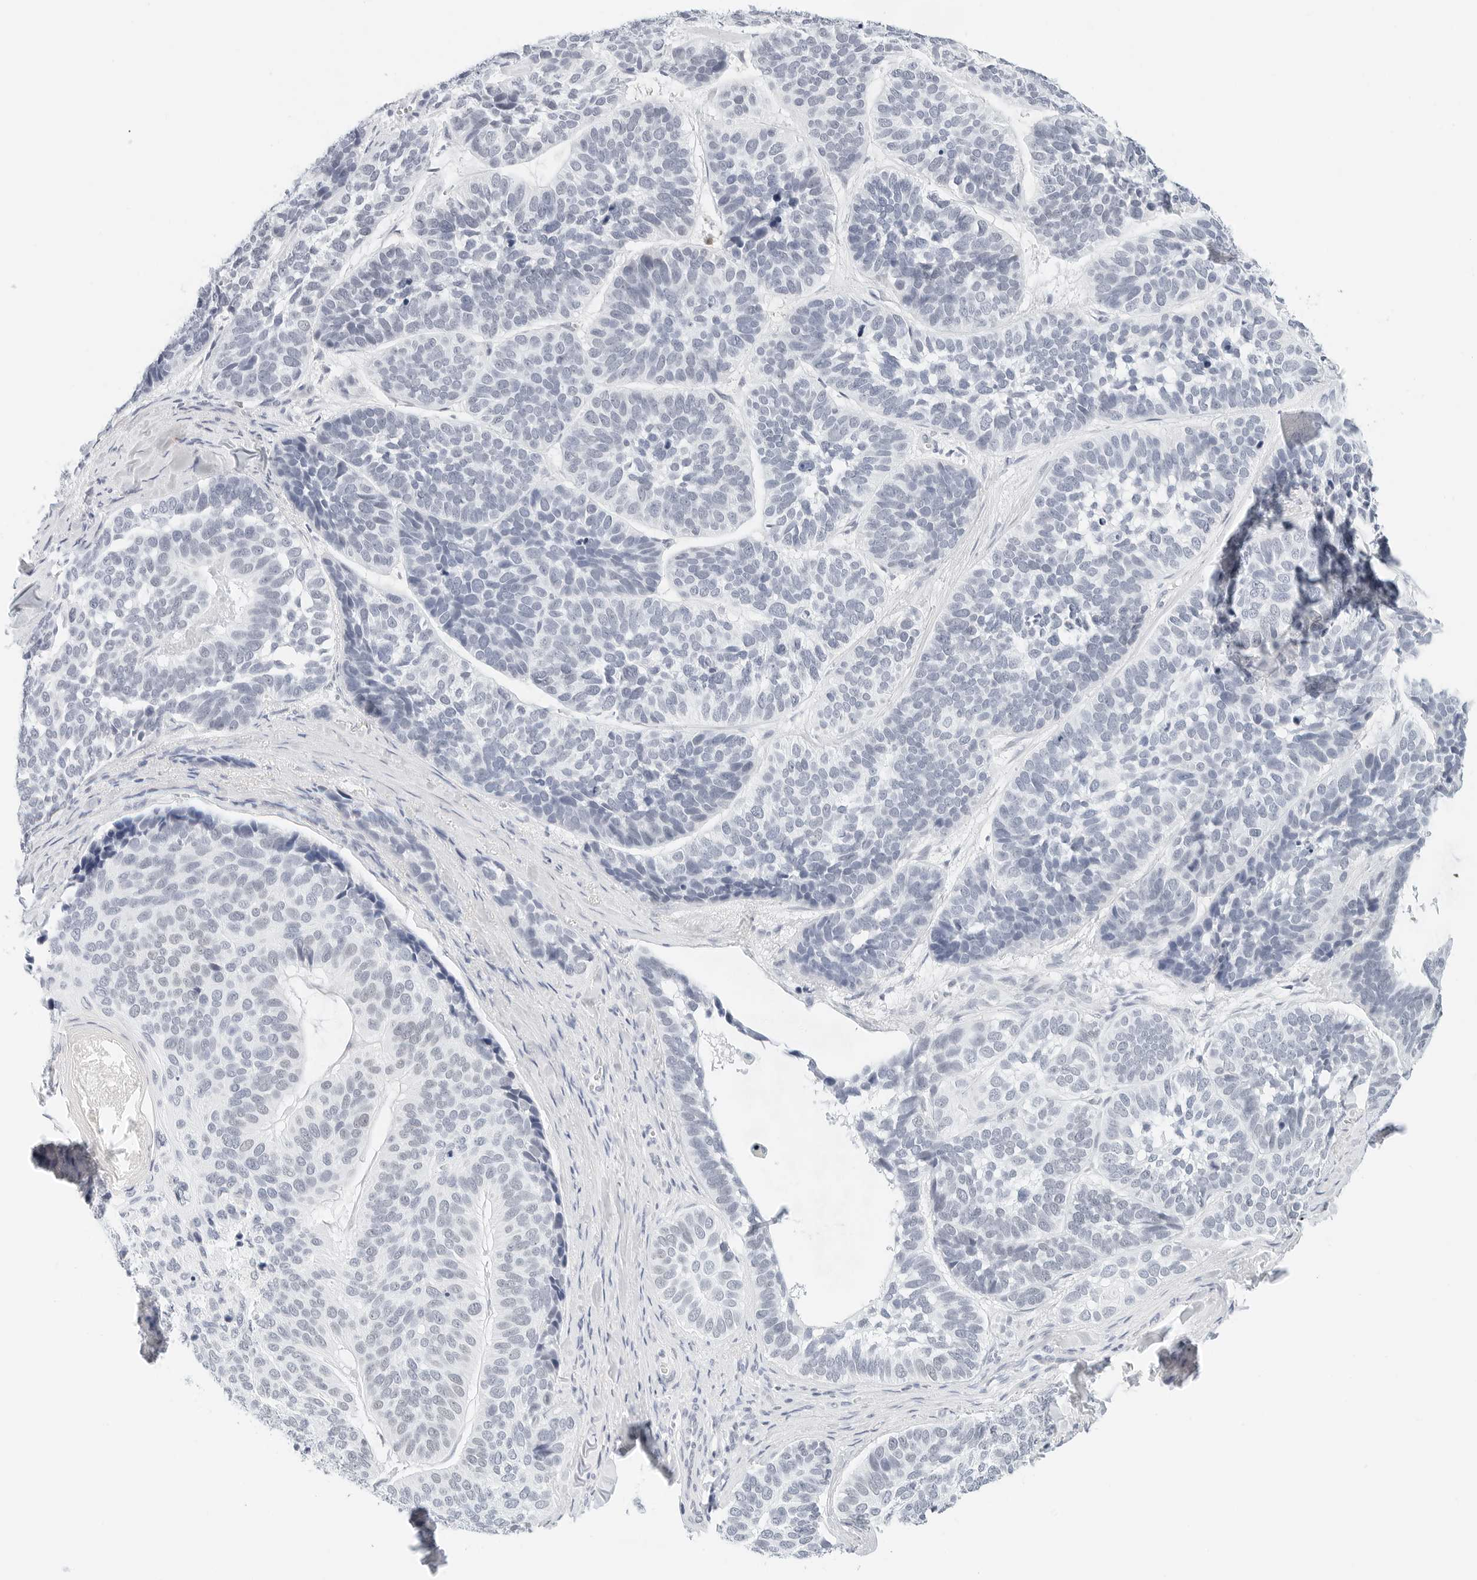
{"staining": {"intensity": "negative", "quantity": "none", "location": "none"}, "tissue": "skin cancer", "cell_type": "Tumor cells", "image_type": "cancer", "snomed": [{"axis": "morphology", "description": "Basal cell carcinoma"}, {"axis": "topography", "description": "Skin"}], "caption": "A photomicrograph of human skin cancer (basal cell carcinoma) is negative for staining in tumor cells.", "gene": "CD22", "patient": {"sex": "male", "age": 62}}